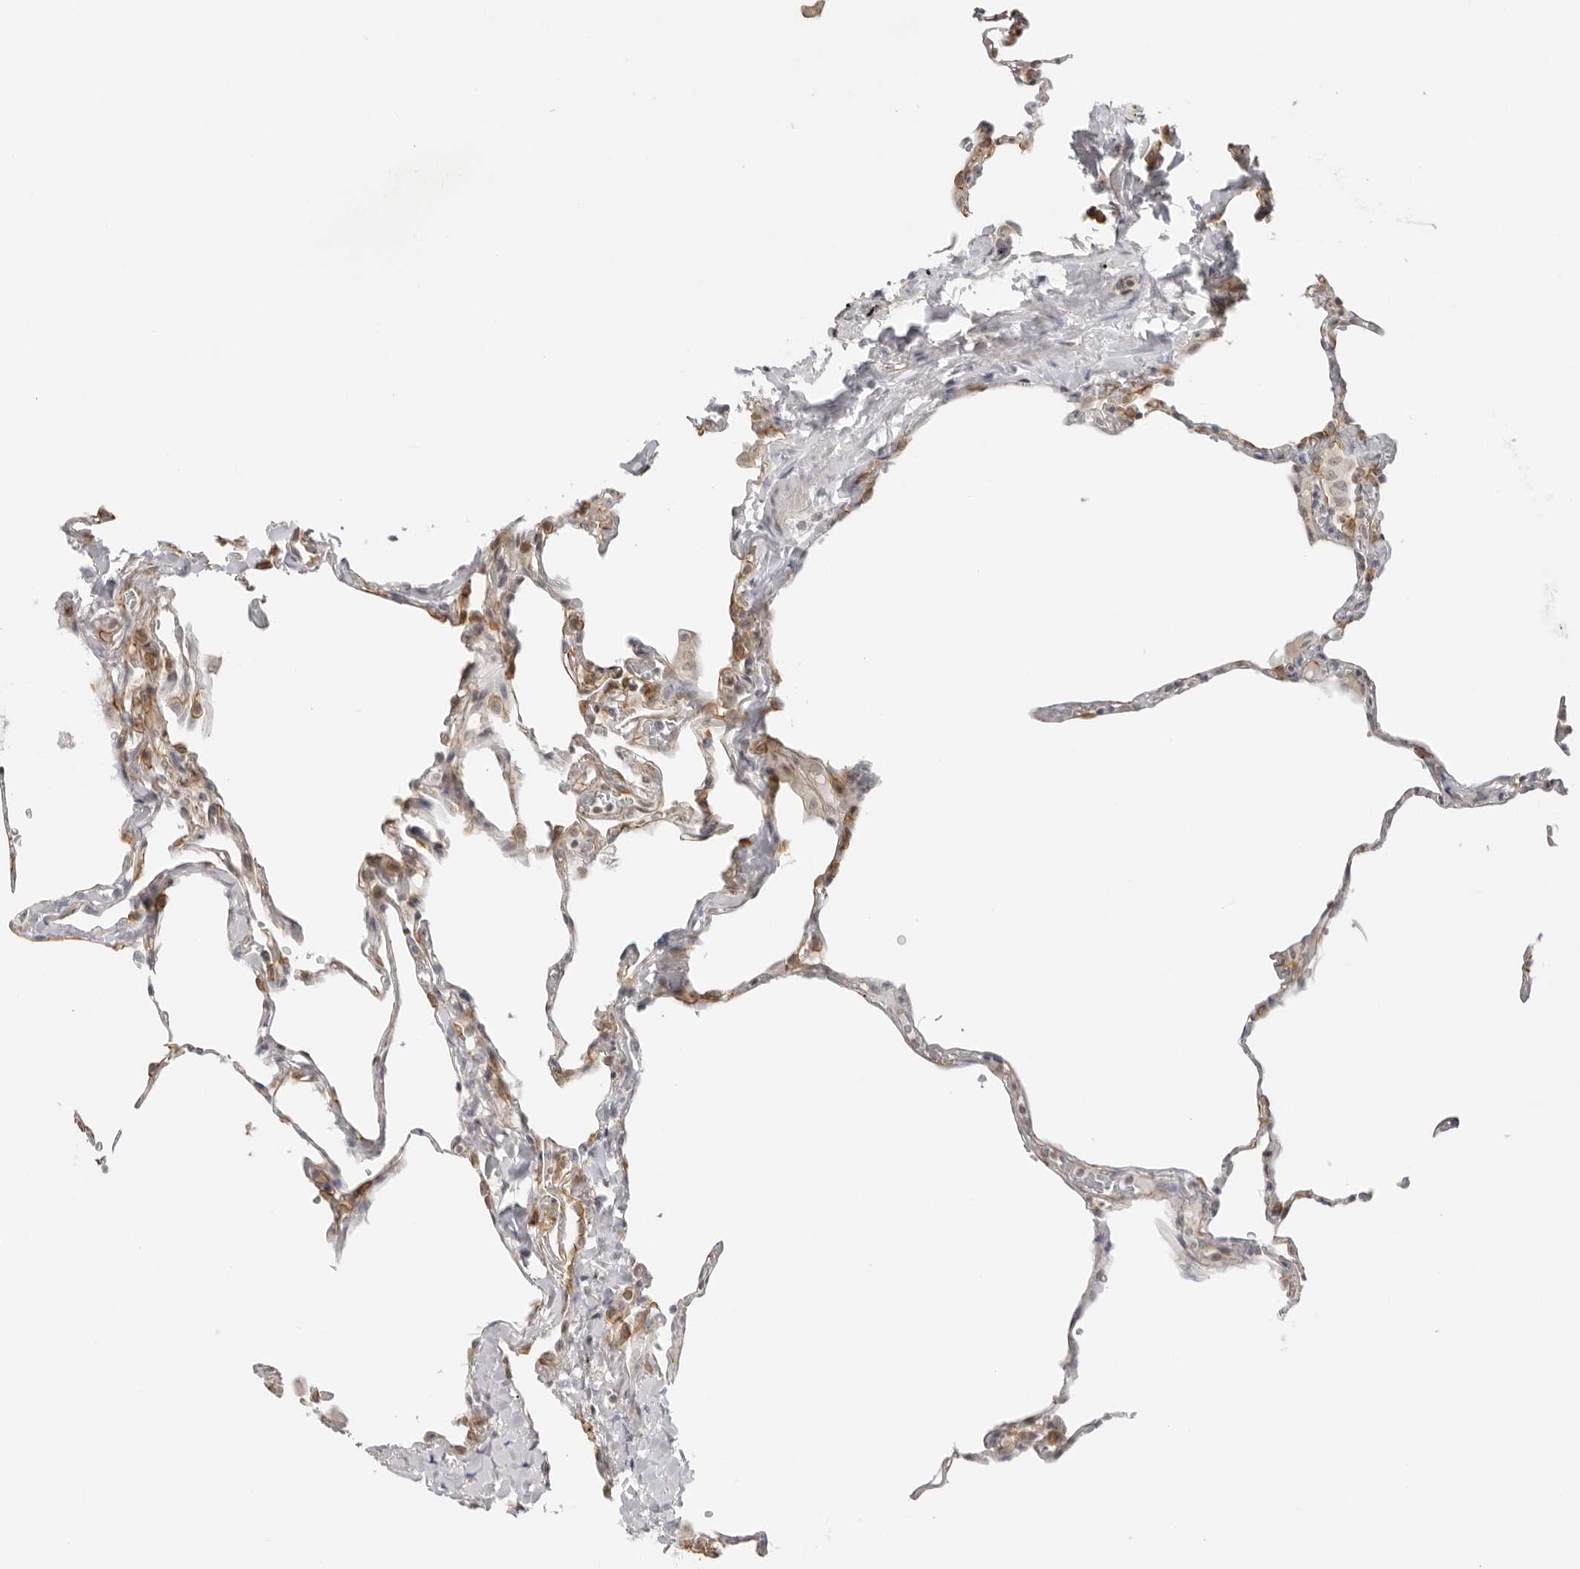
{"staining": {"intensity": "moderate", "quantity": "25%-75%", "location": "cytoplasmic/membranous"}, "tissue": "lung", "cell_type": "Alveolar cells", "image_type": "normal", "snomed": [{"axis": "morphology", "description": "Normal tissue, NOS"}, {"axis": "topography", "description": "Lung"}], "caption": "An immunohistochemistry histopathology image of unremarkable tissue is shown. Protein staining in brown shows moderate cytoplasmic/membranous positivity in lung within alveolar cells. (Brightfield microscopy of DAB IHC at high magnification).", "gene": "TRAPPC3", "patient": {"sex": "male", "age": 59}}